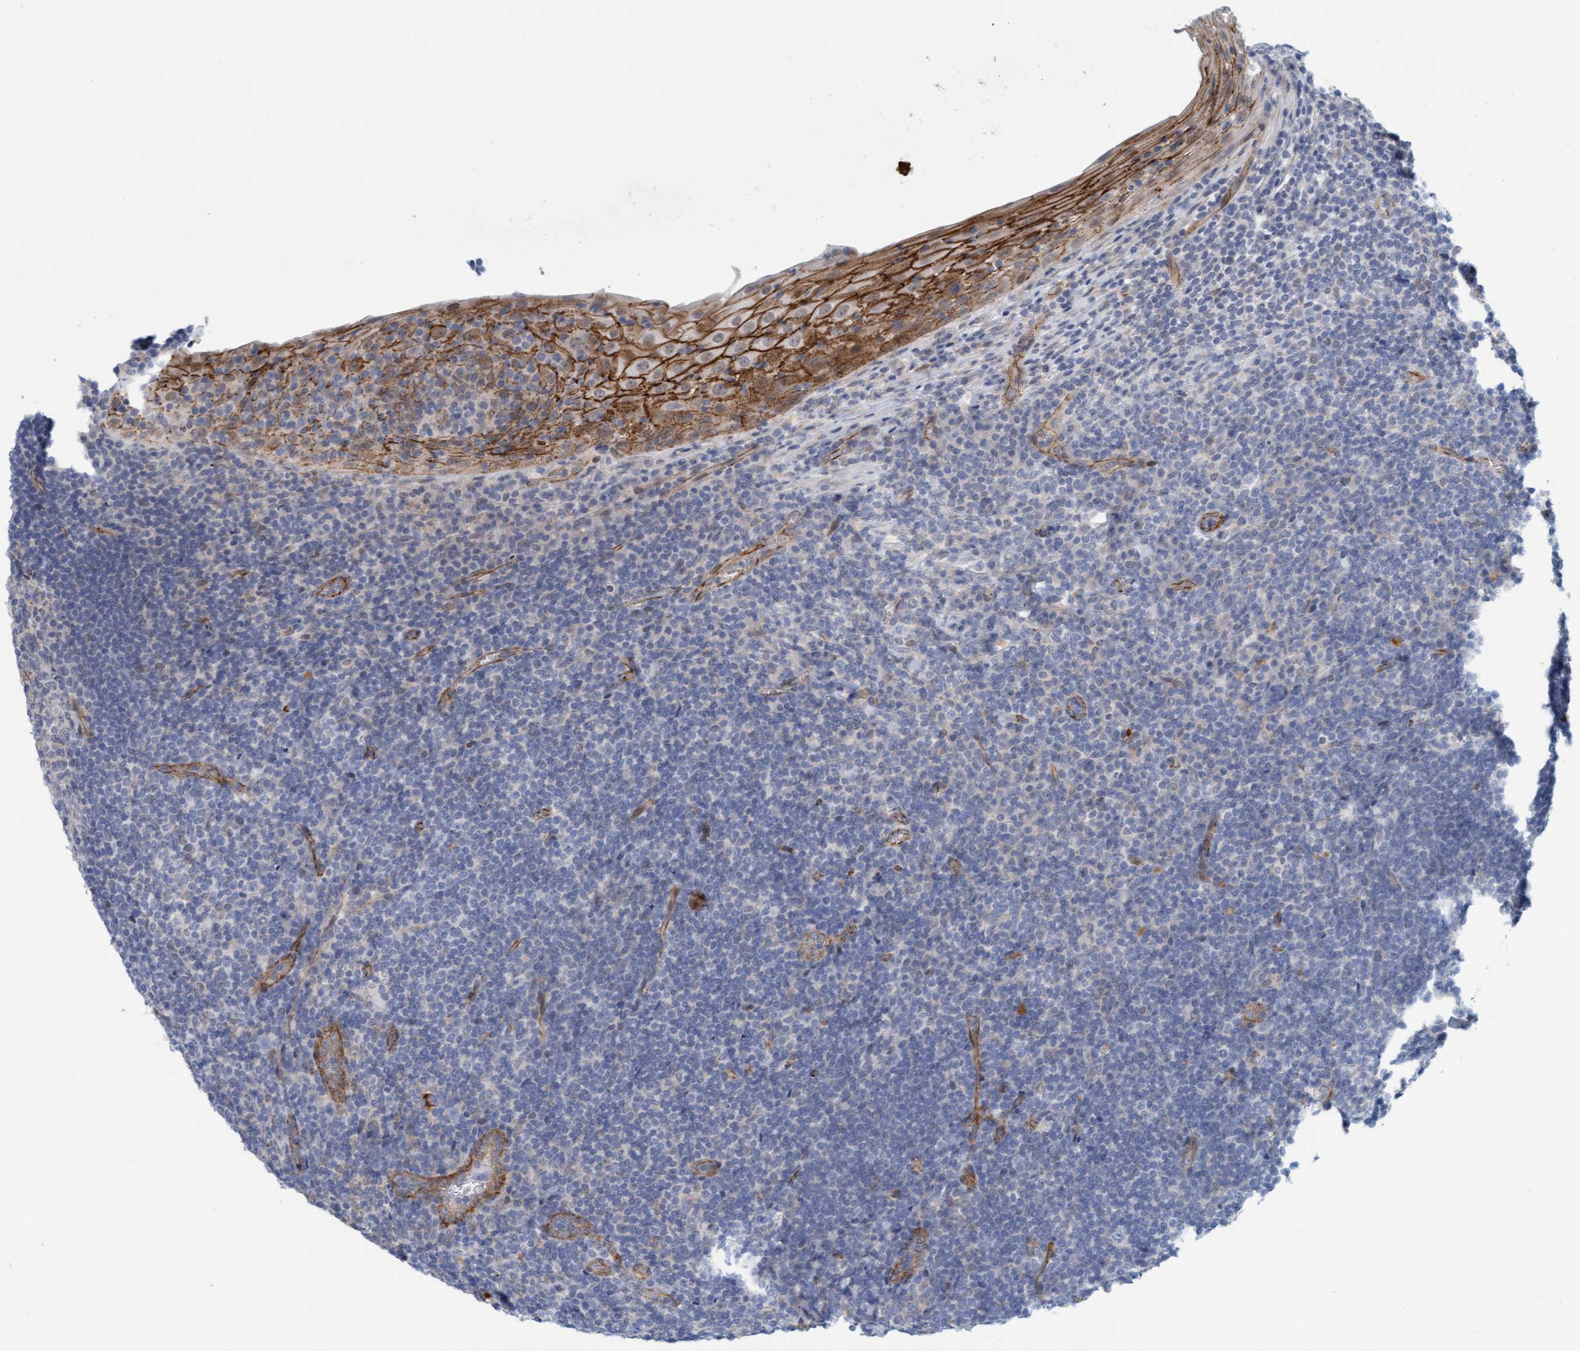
{"staining": {"intensity": "negative", "quantity": "none", "location": "none"}, "tissue": "tonsil", "cell_type": "Germinal center cells", "image_type": "normal", "snomed": [{"axis": "morphology", "description": "Normal tissue, NOS"}, {"axis": "topography", "description": "Tonsil"}], "caption": "A histopathology image of tonsil stained for a protein exhibits no brown staining in germinal center cells.", "gene": "KRBA2", "patient": {"sex": "male", "age": 37}}